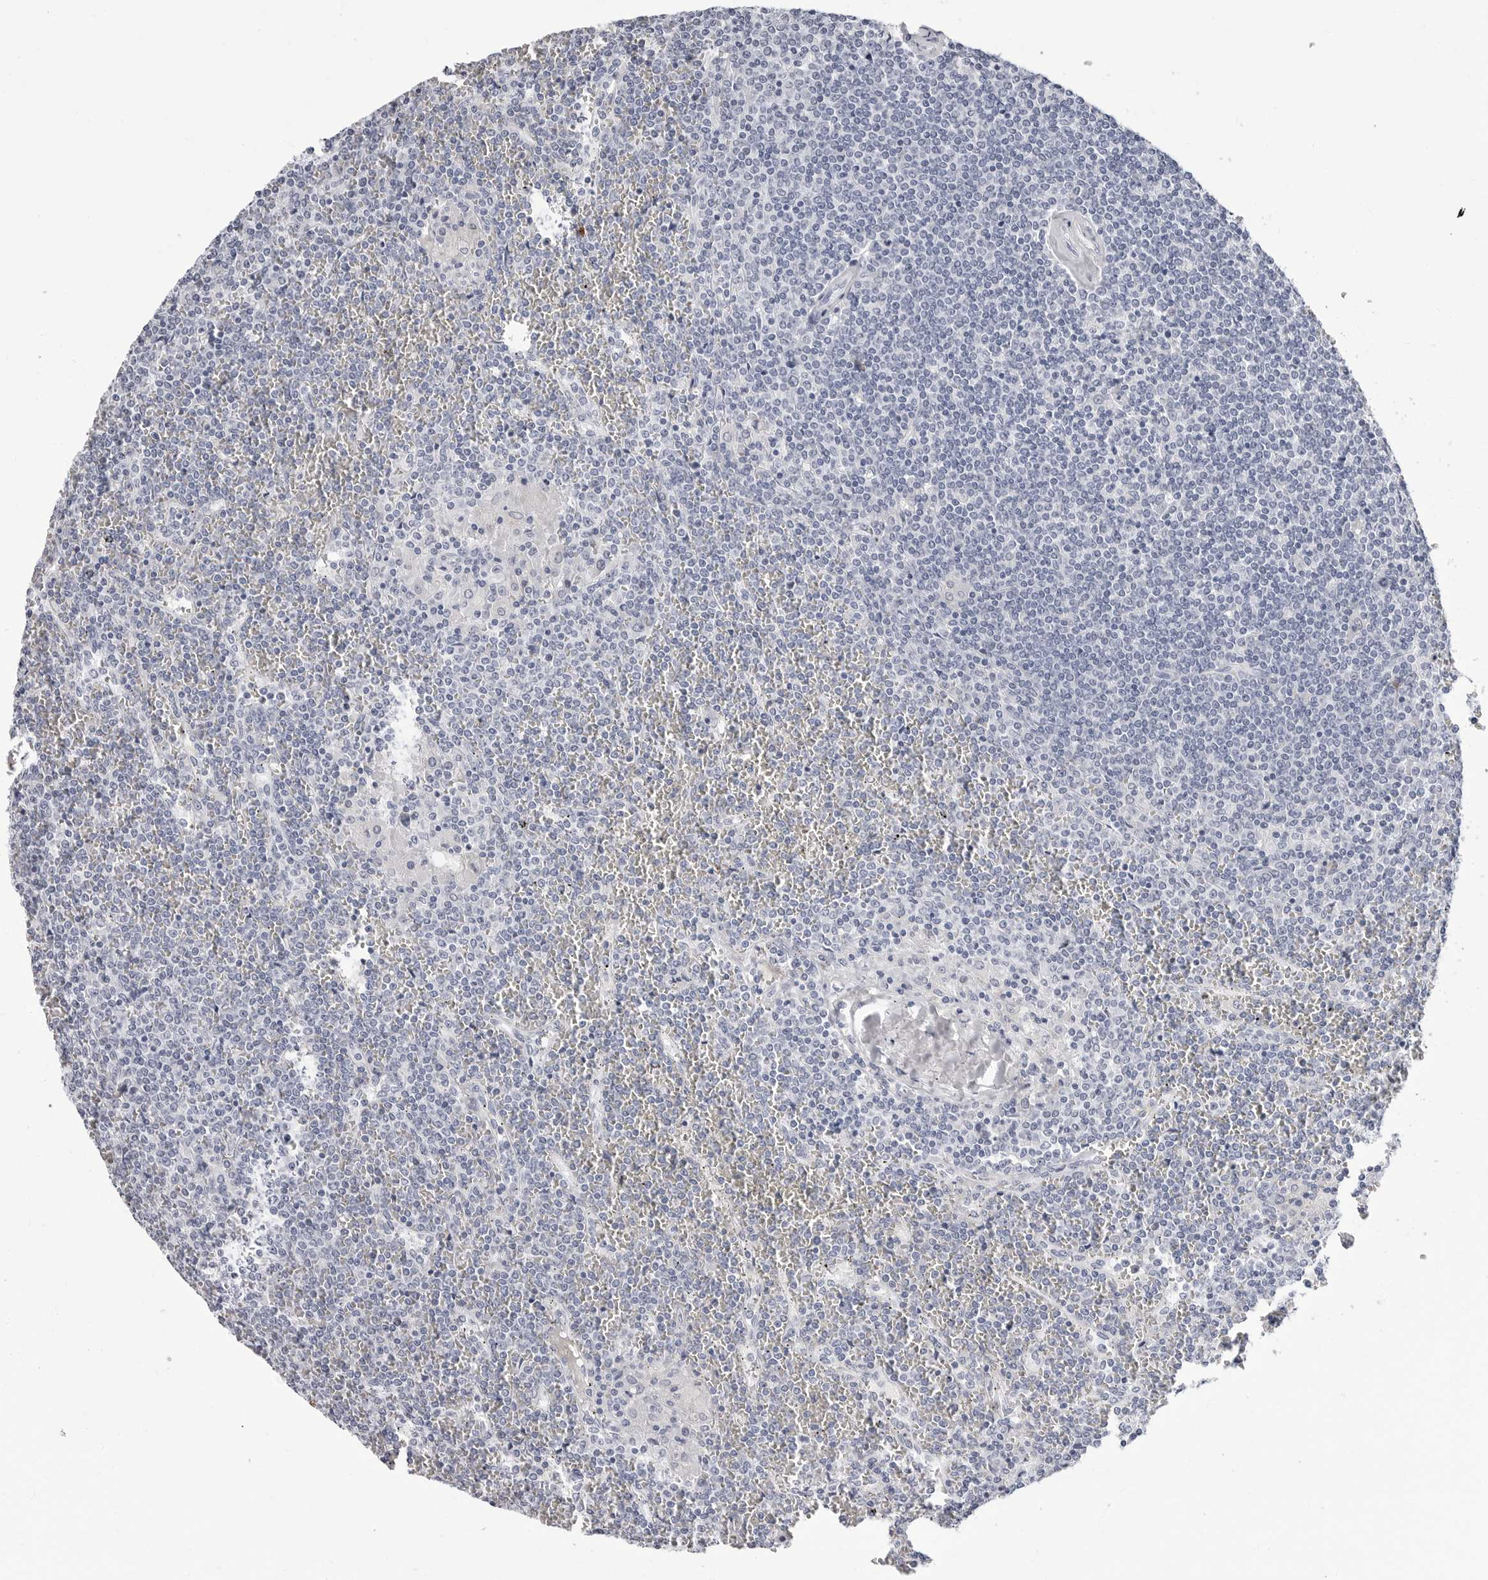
{"staining": {"intensity": "negative", "quantity": "none", "location": "none"}, "tissue": "lymphoma", "cell_type": "Tumor cells", "image_type": "cancer", "snomed": [{"axis": "morphology", "description": "Malignant lymphoma, non-Hodgkin's type, Low grade"}, {"axis": "topography", "description": "Spleen"}], "caption": "The photomicrograph exhibits no significant positivity in tumor cells of low-grade malignant lymphoma, non-Hodgkin's type. (DAB (3,3'-diaminobenzidine) immunohistochemistry visualized using brightfield microscopy, high magnification).", "gene": "ERICH3", "patient": {"sex": "female", "age": 19}}